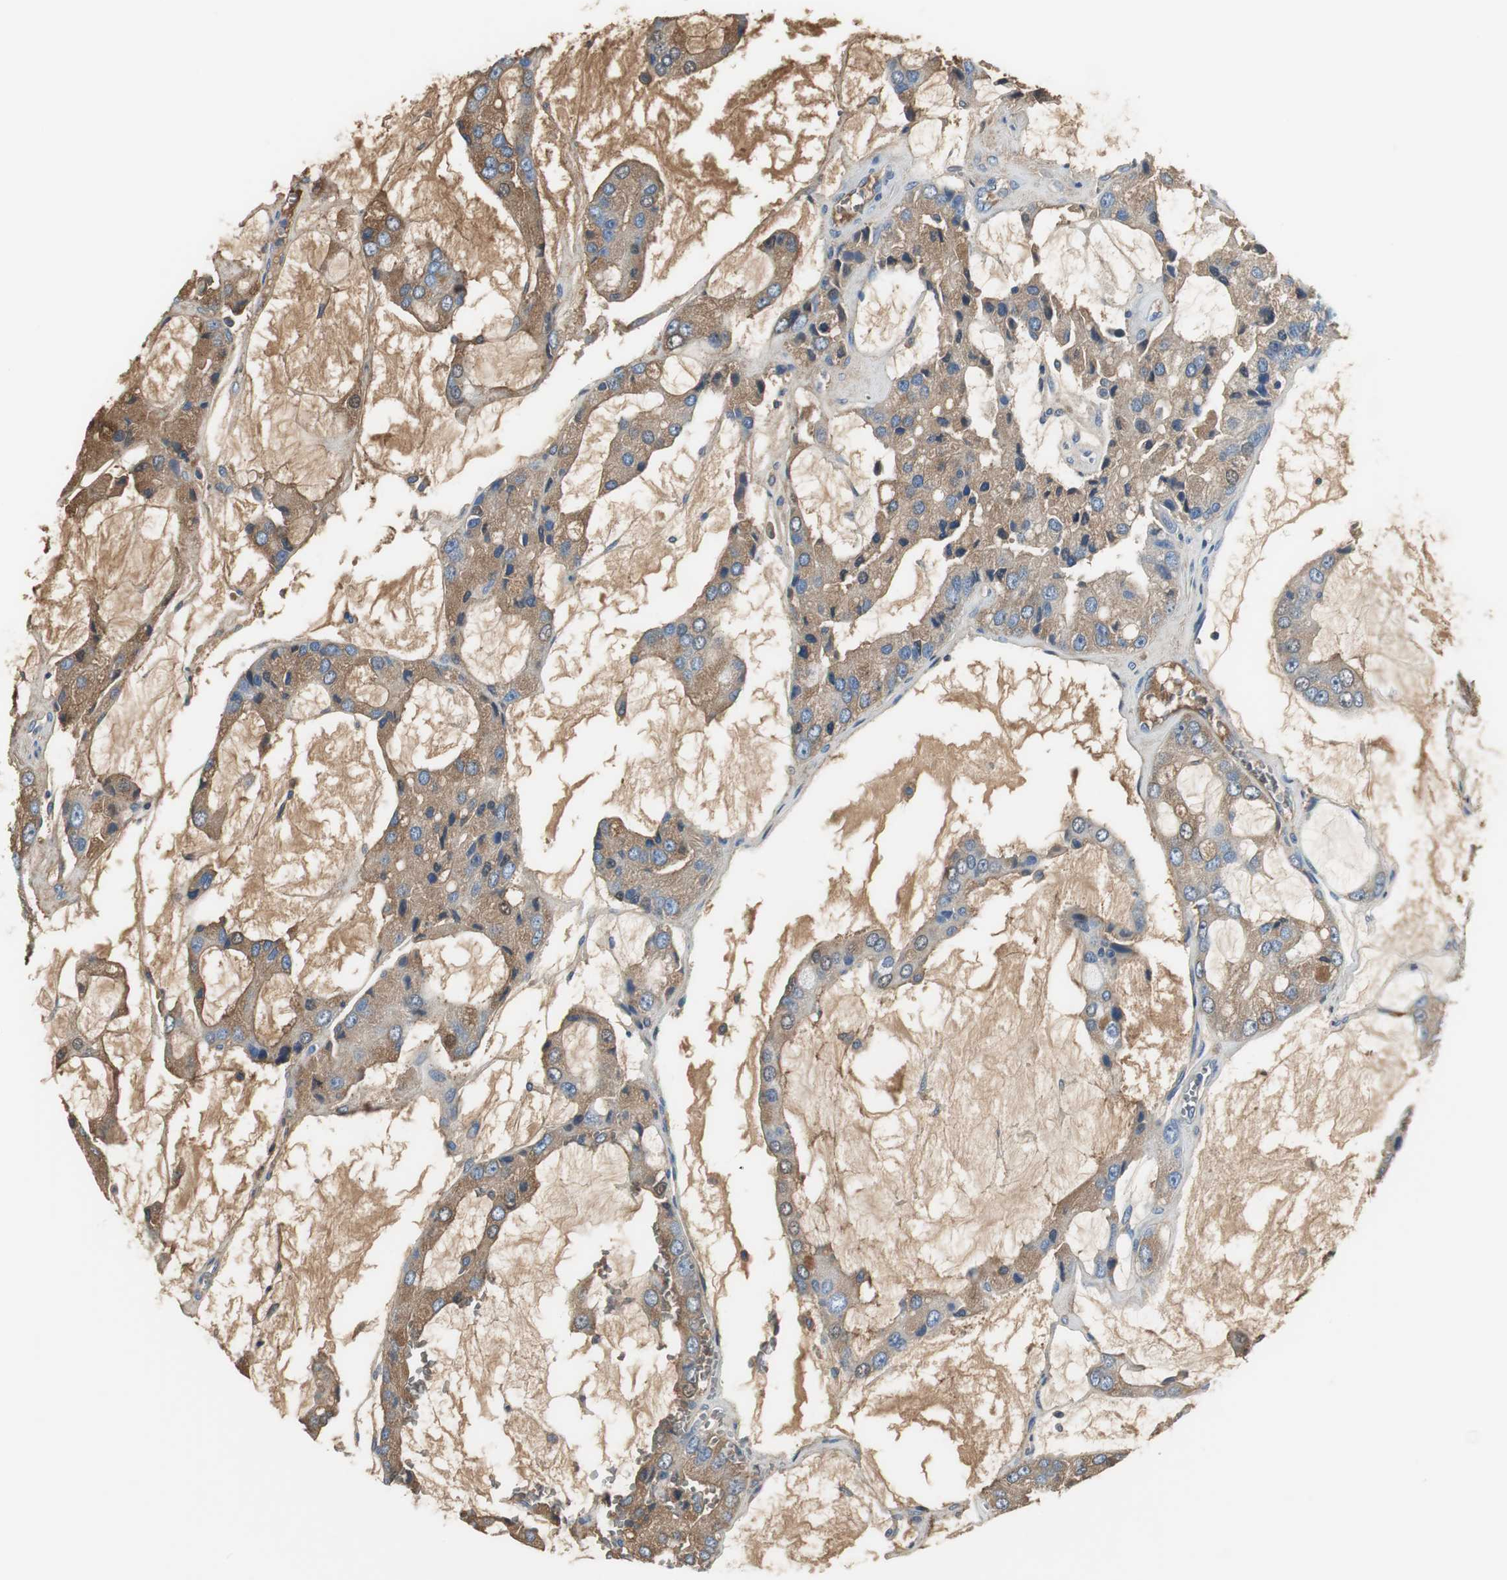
{"staining": {"intensity": "moderate", "quantity": "25%-75%", "location": "cytoplasmic/membranous"}, "tissue": "prostate cancer", "cell_type": "Tumor cells", "image_type": "cancer", "snomed": [{"axis": "morphology", "description": "Adenocarcinoma, High grade"}, {"axis": "topography", "description": "Prostate"}], "caption": "High-grade adenocarcinoma (prostate) stained for a protein (brown) reveals moderate cytoplasmic/membranous positive positivity in approximately 25%-75% of tumor cells.", "gene": "IGHA1", "patient": {"sex": "male", "age": 67}}